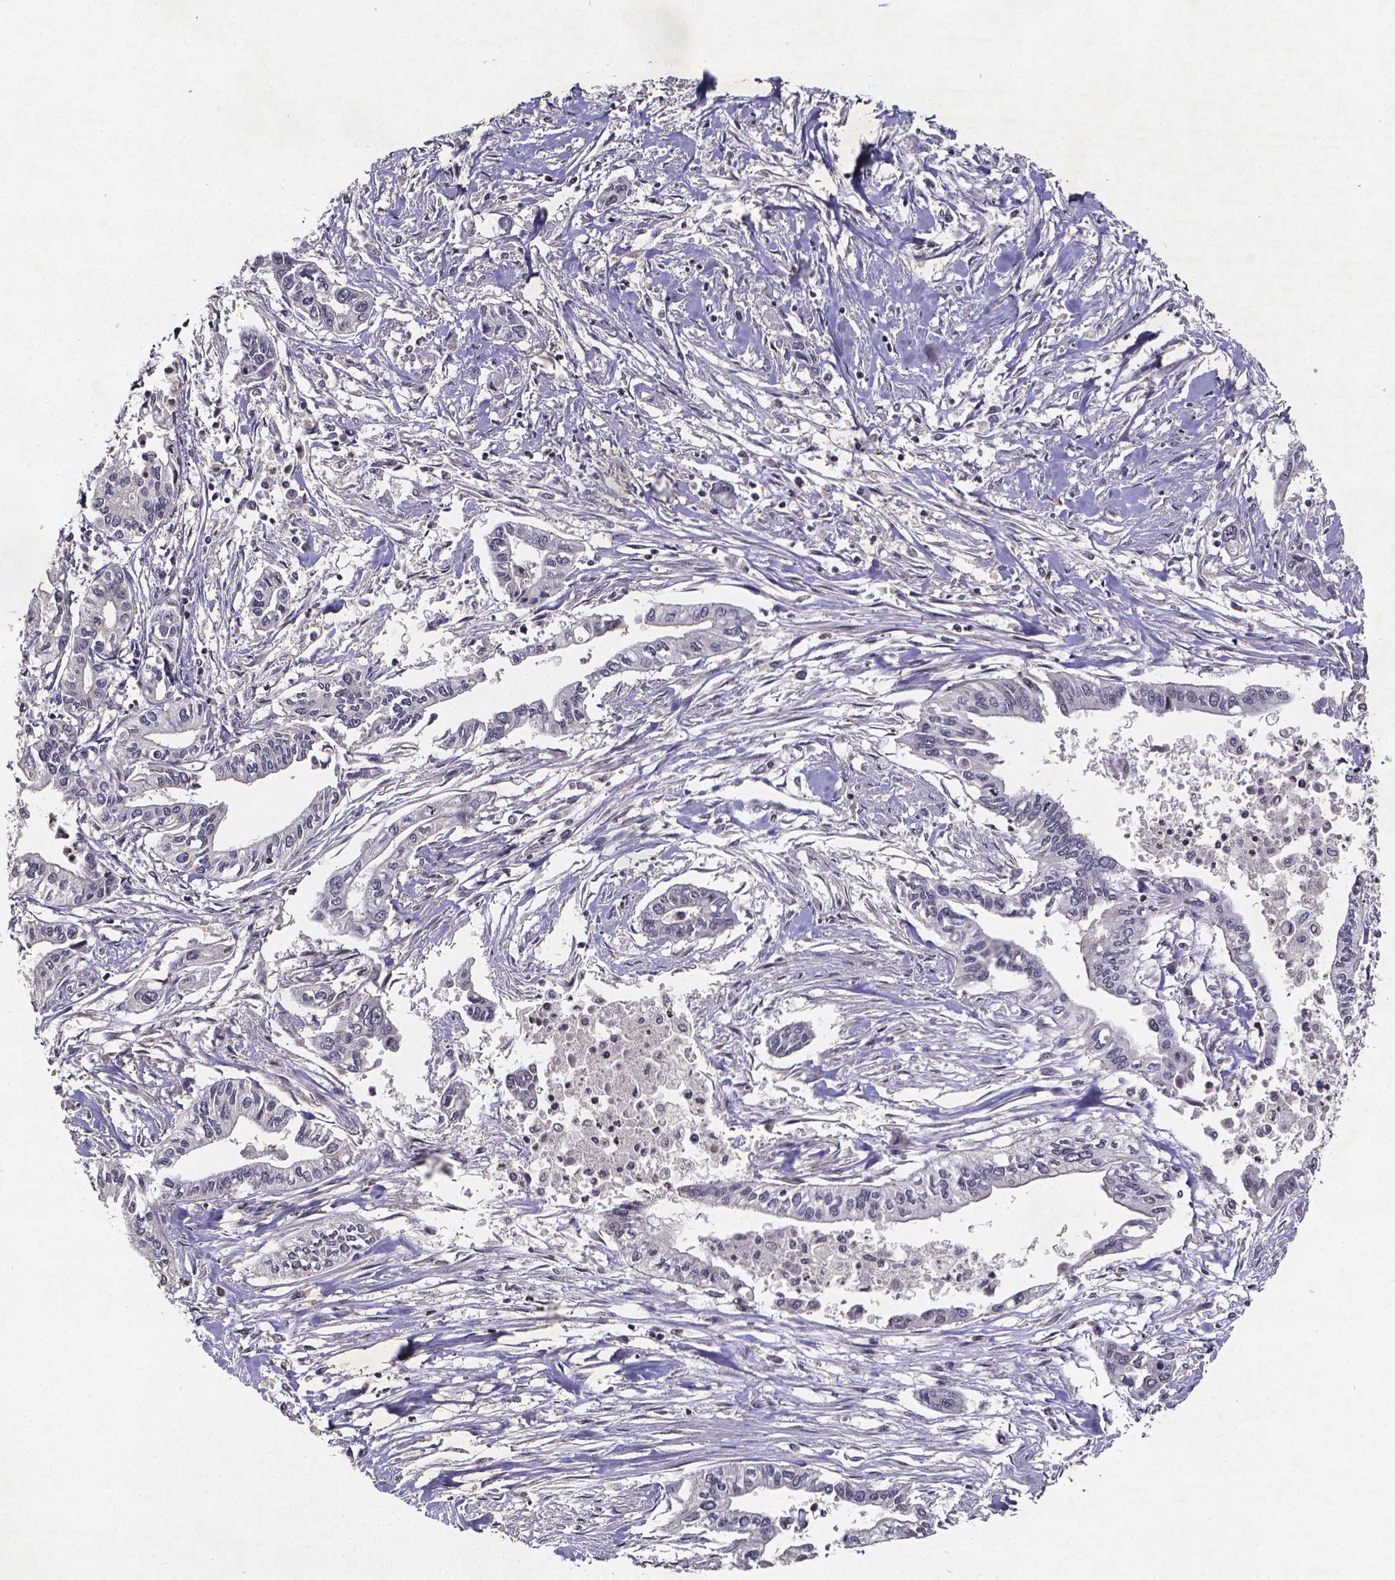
{"staining": {"intensity": "negative", "quantity": "none", "location": "none"}, "tissue": "pancreatic cancer", "cell_type": "Tumor cells", "image_type": "cancer", "snomed": [{"axis": "morphology", "description": "Adenocarcinoma, NOS"}, {"axis": "topography", "description": "Pancreas"}], "caption": "High power microscopy micrograph of an IHC micrograph of pancreatic cancer, revealing no significant expression in tumor cells.", "gene": "TP73", "patient": {"sex": "male", "age": 60}}